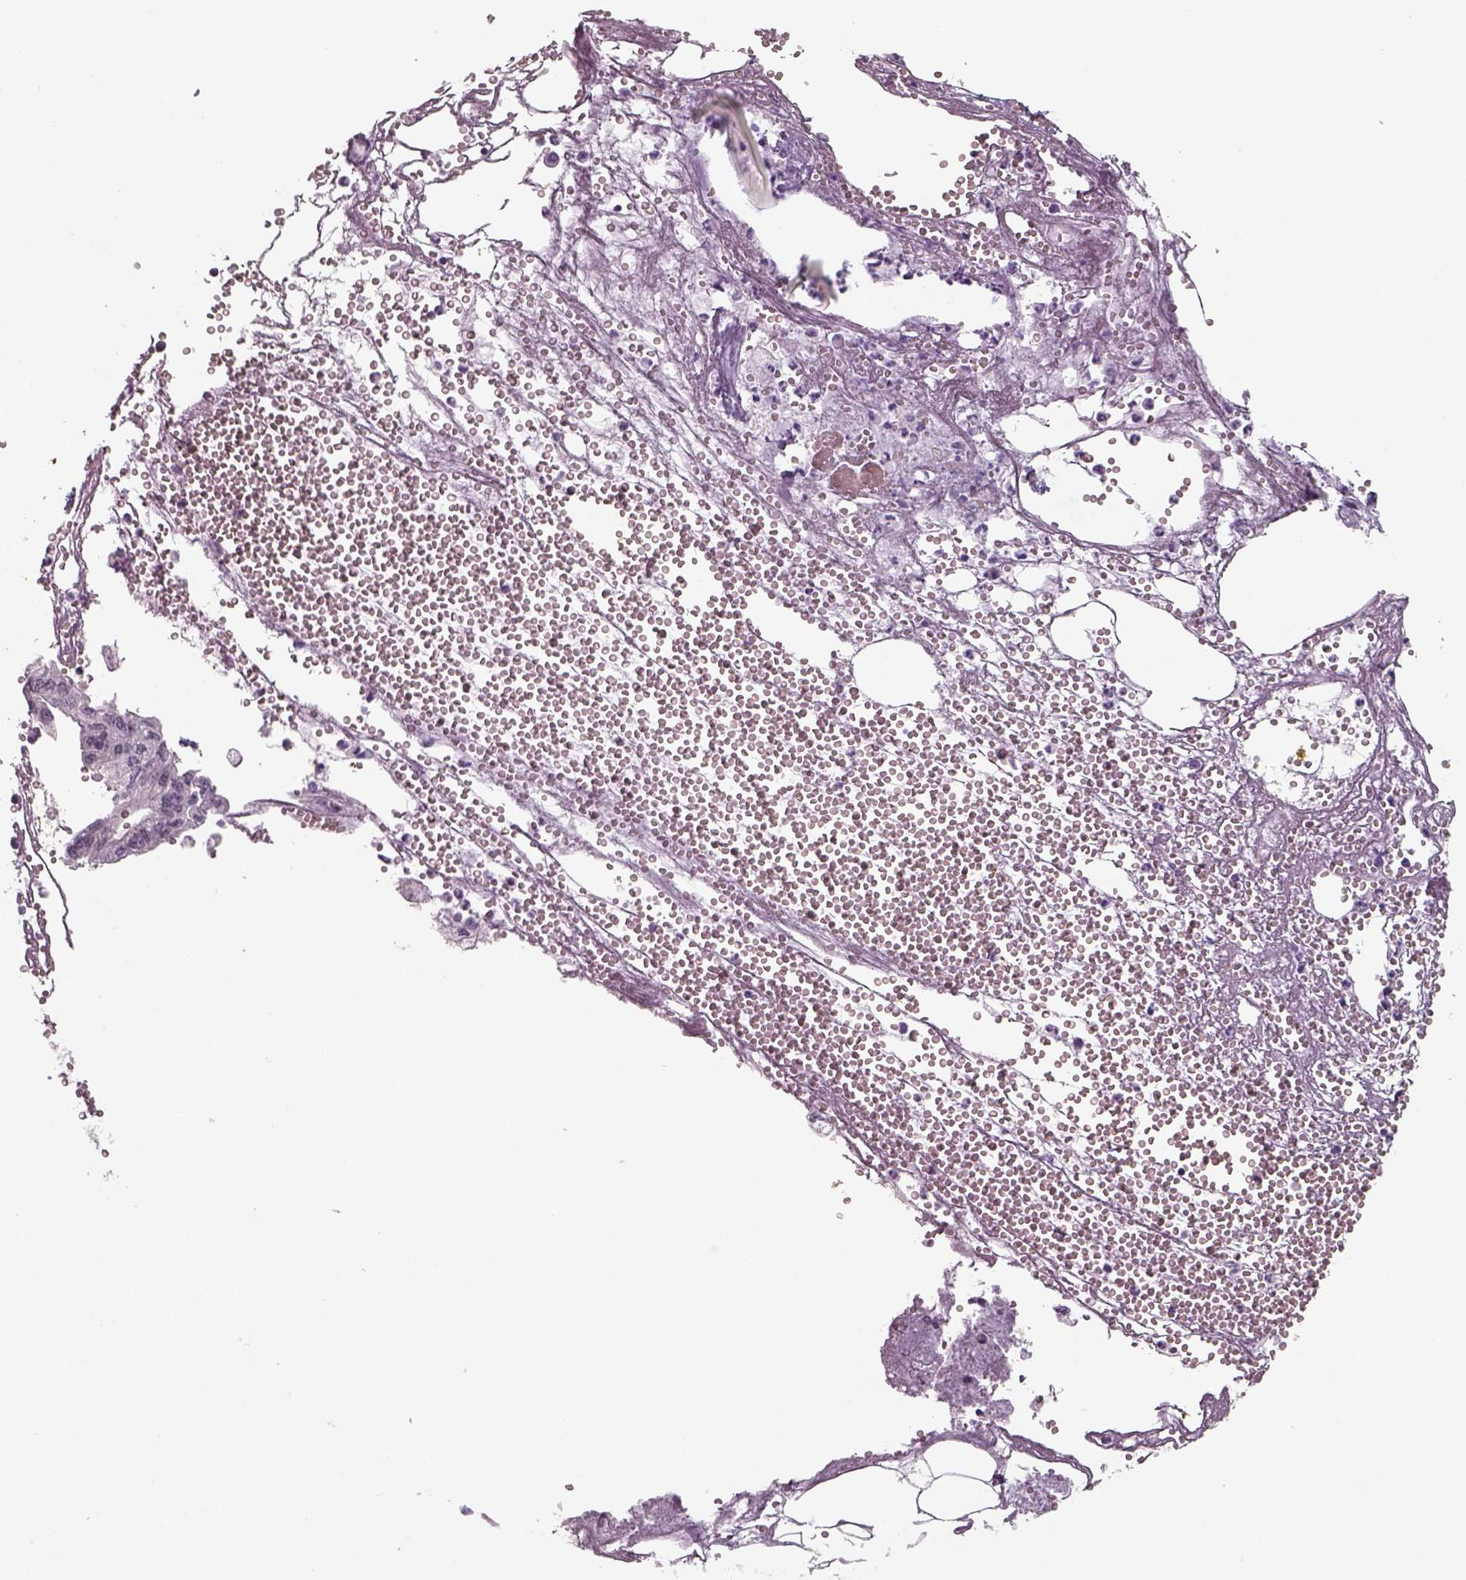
{"staining": {"intensity": "negative", "quantity": "none", "location": "none"}, "tissue": "pancreatic cancer", "cell_type": "Tumor cells", "image_type": "cancer", "snomed": [{"axis": "morphology", "description": "Adenocarcinoma, NOS"}, {"axis": "topography", "description": "Pancreas"}], "caption": "Image shows no significant protein staining in tumor cells of pancreatic cancer (adenocarcinoma).", "gene": "ISYNA1", "patient": {"sex": "male", "age": 70}}